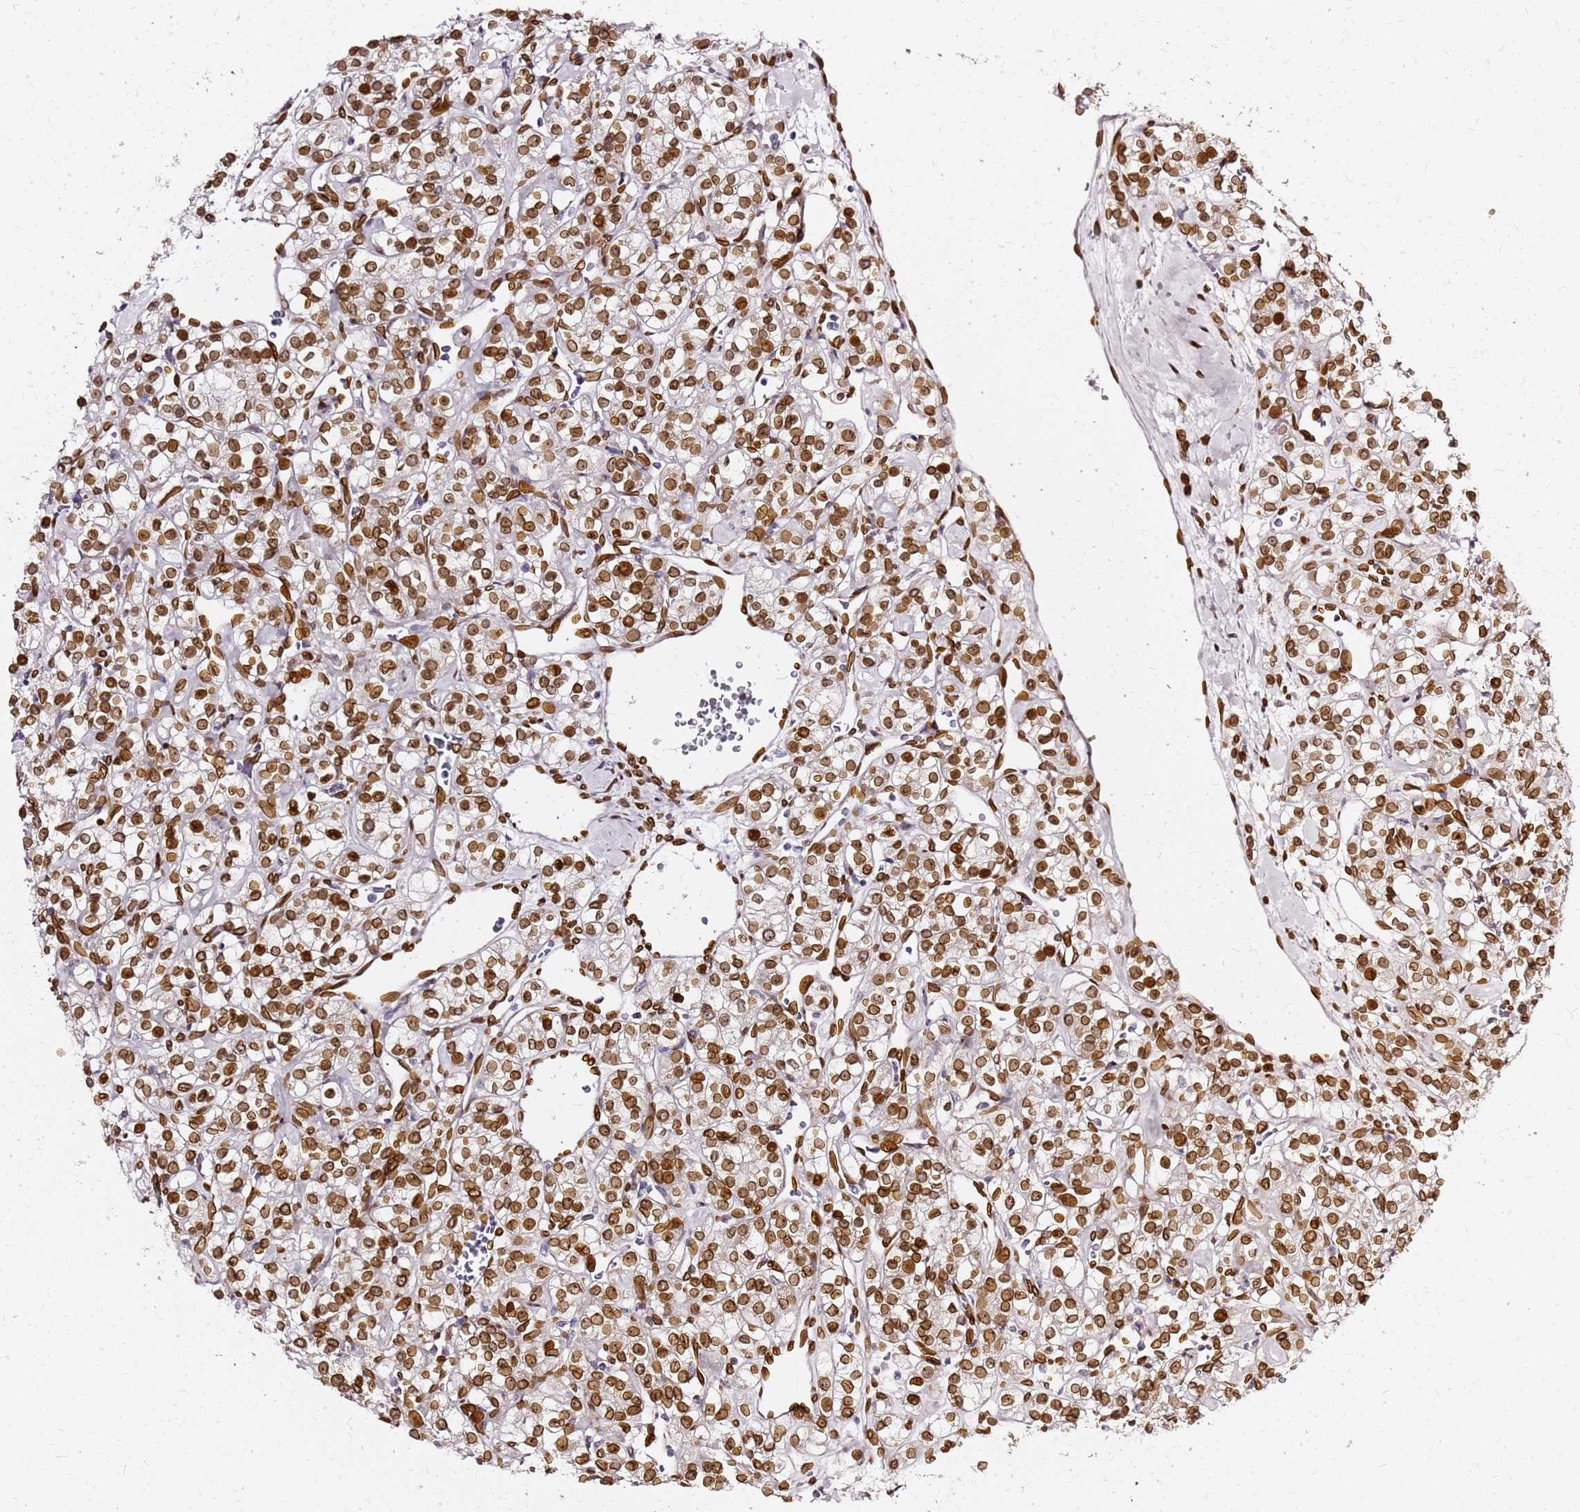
{"staining": {"intensity": "strong", "quantity": ">75%", "location": "cytoplasmic/membranous,nuclear"}, "tissue": "renal cancer", "cell_type": "Tumor cells", "image_type": "cancer", "snomed": [{"axis": "morphology", "description": "Adenocarcinoma, NOS"}, {"axis": "topography", "description": "Kidney"}], "caption": "Renal cancer stained with DAB immunohistochemistry exhibits high levels of strong cytoplasmic/membranous and nuclear positivity in approximately >75% of tumor cells.", "gene": "C6orf141", "patient": {"sex": "male", "age": 77}}